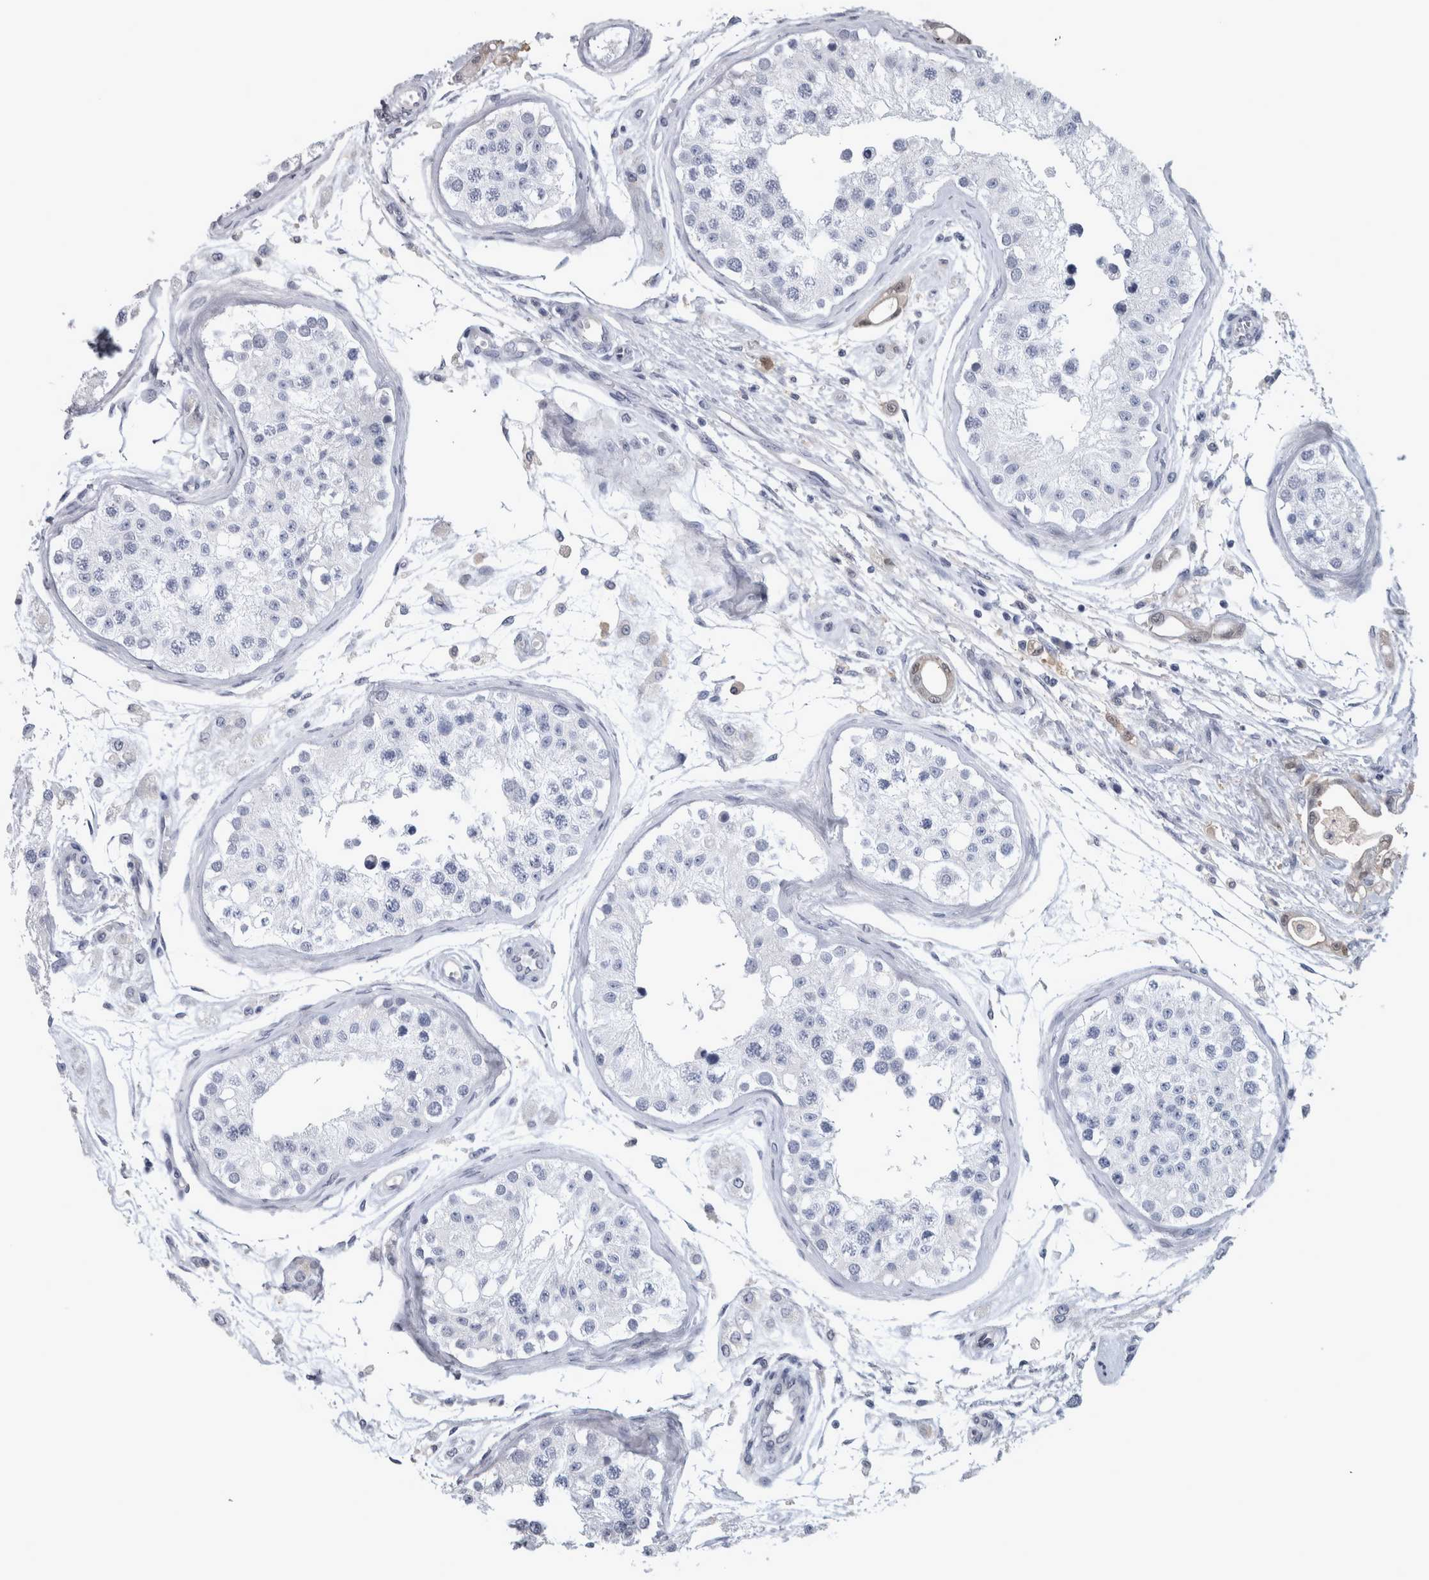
{"staining": {"intensity": "weak", "quantity": "<25%", "location": "cytoplasmic/membranous"}, "tissue": "testis", "cell_type": "Cells in seminiferous ducts", "image_type": "normal", "snomed": [{"axis": "morphology", "description": "Normal tissue, NOS"}, {"axis": "morphology", "description": "Adenocarcinoma, metastatic, NOS"}, {"axis": "topography", "description": "Testis"}], "caption": "The immunohistochemistry image has no significant expression in cells in seminiferous ducts of testis.", "gene": "NAPRT", "patient": {"sex": "male", "age": 26}}